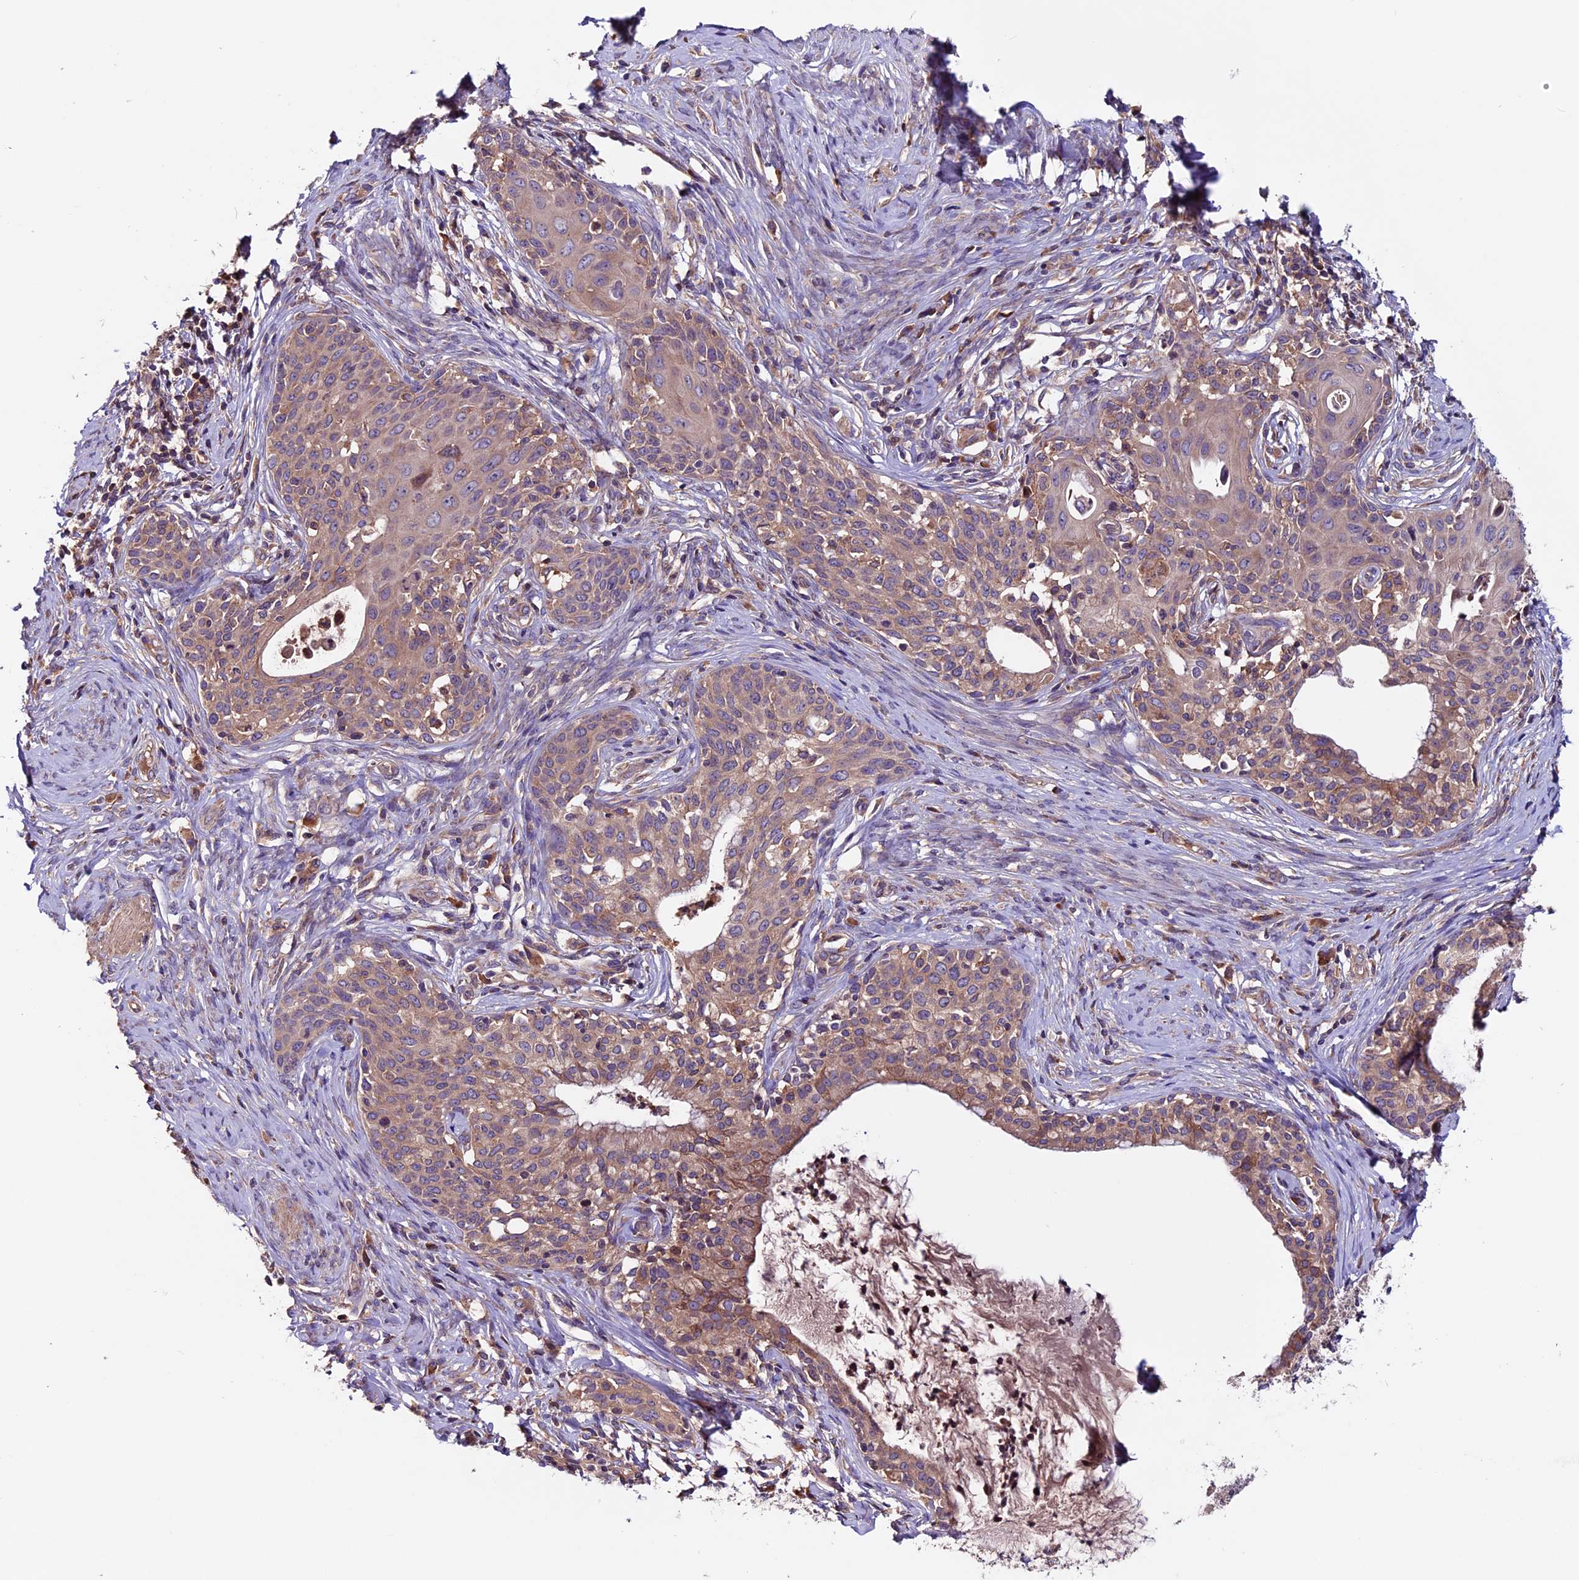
{"staining": {"intensity": "weak", "quantity": ">75%", "location": "cytoplasmic/membranous"}, "tissue": "cervical cancer", "cell_type": "Tumor cells", "image_type": "cancer", "snomed": [{"axis": "morphology", "description": "Squamous cell carcinoma, NOS"}, {"axis": "morphology", "description": "Adenocarcinoma, NOS"}, {"axis": "topography", "description": "Cervix"}], "caption": "This micrograph demonstrates IHC staining of cervical adenocarcinoma, with low weak cytoplasmic/membranous expression in approximately >75% of tumor cells.", "gene": "ZNF598", "patient": {"sex": "female", "age": 52}}